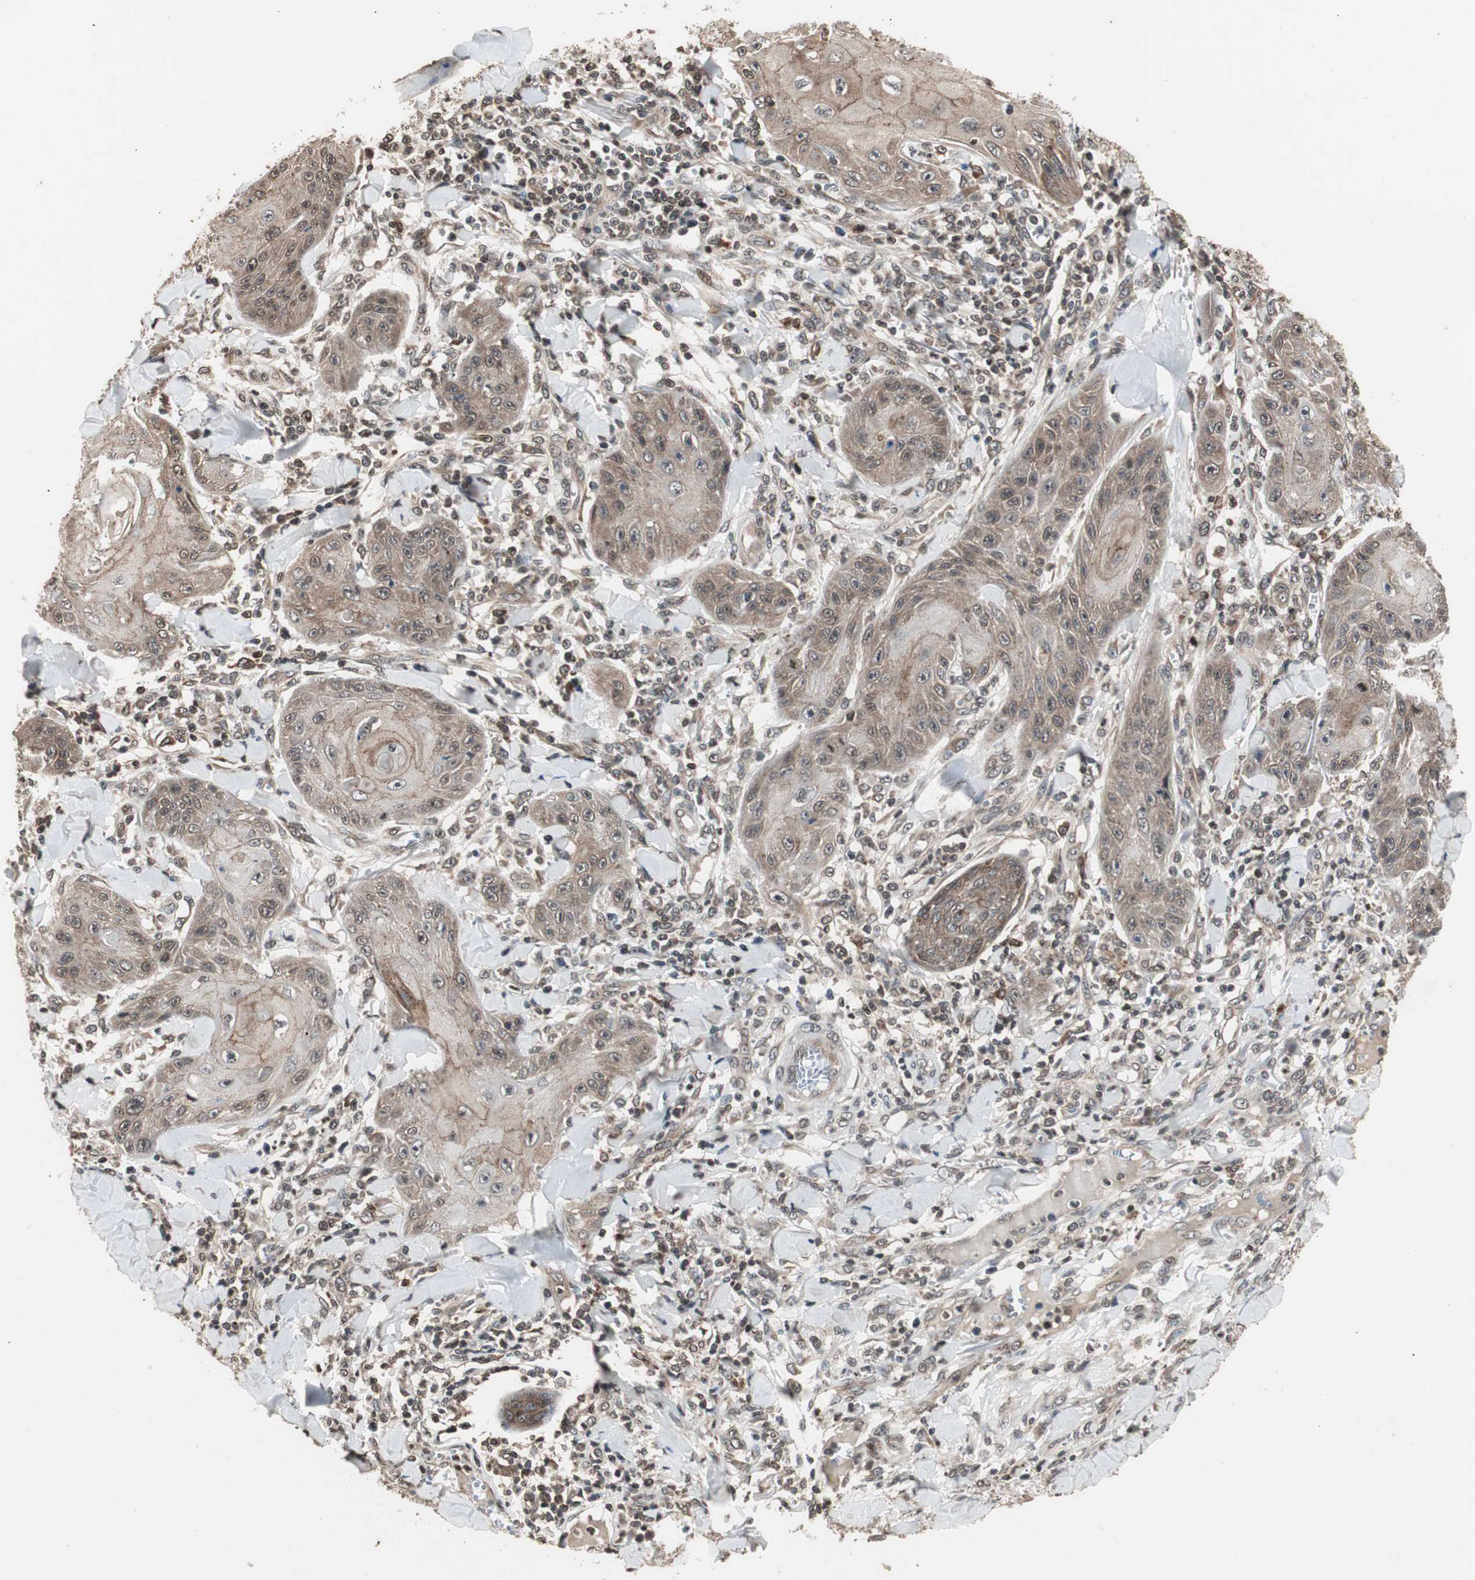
{"staining": {"intensity": "weak", "quantity": ">75%", "location": "cytoplasmic/membranous"}, "tissue": "skin cancer", "cell_type": "Tumor cells", "image_type": "cancer", "snomed": [{"axis": "morphology", "description": "Squamous cell carcinoma, NOS"}, {"axis": "topography", "description": "Skin"}], "caption": "IHC image of human squamous cell carcinoma (skin) stained for a protein (brown), which reveals low levels of weak cytoplasmic/membranous expression in approximately >75% of tumor cells.", "gene": "ZFC3H1", "patient": {"sex": "female", "age": 78}}